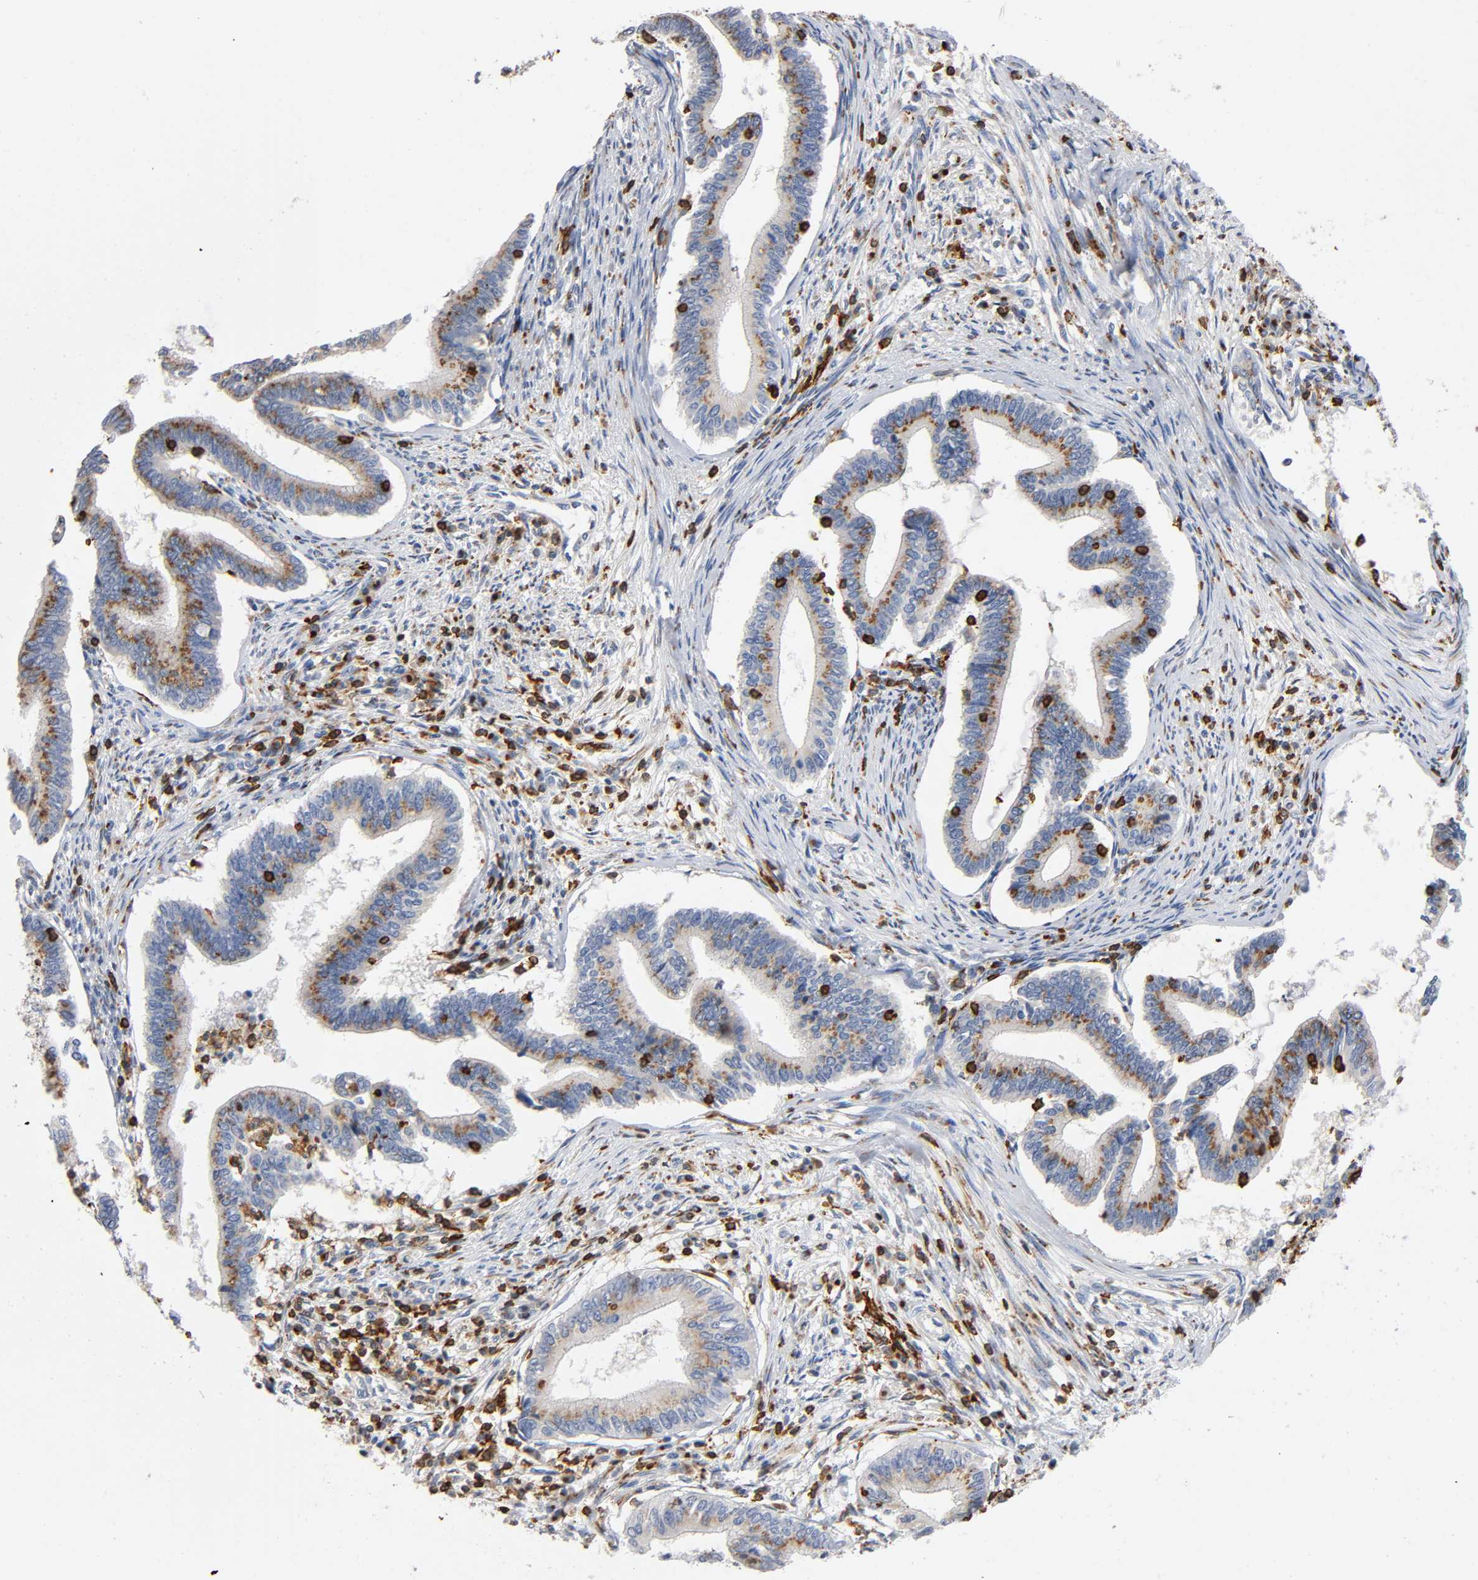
{"staining": {"intensity": "moderate", "quantity": ">75%", "location": "cytoplasmic/membranous"}, "tissue": "cervical cancer", "cell_type": "Tumor cells", "image_type": "cancer", "snomed": [{"axis": "morphology", "description": "Adenocarcinoma, NOS"}, {"axis": "topography", "description": "Cervix"}], "caption": "Immunohistochemical staining of cervical cancer (adenocarcinoma) exhibits moderate cytoplasmic/membranous protein staining in approximately >75% of tumor cells.", "gene": "CAPN10", "patient": {"sex": "female", "age": 36}}